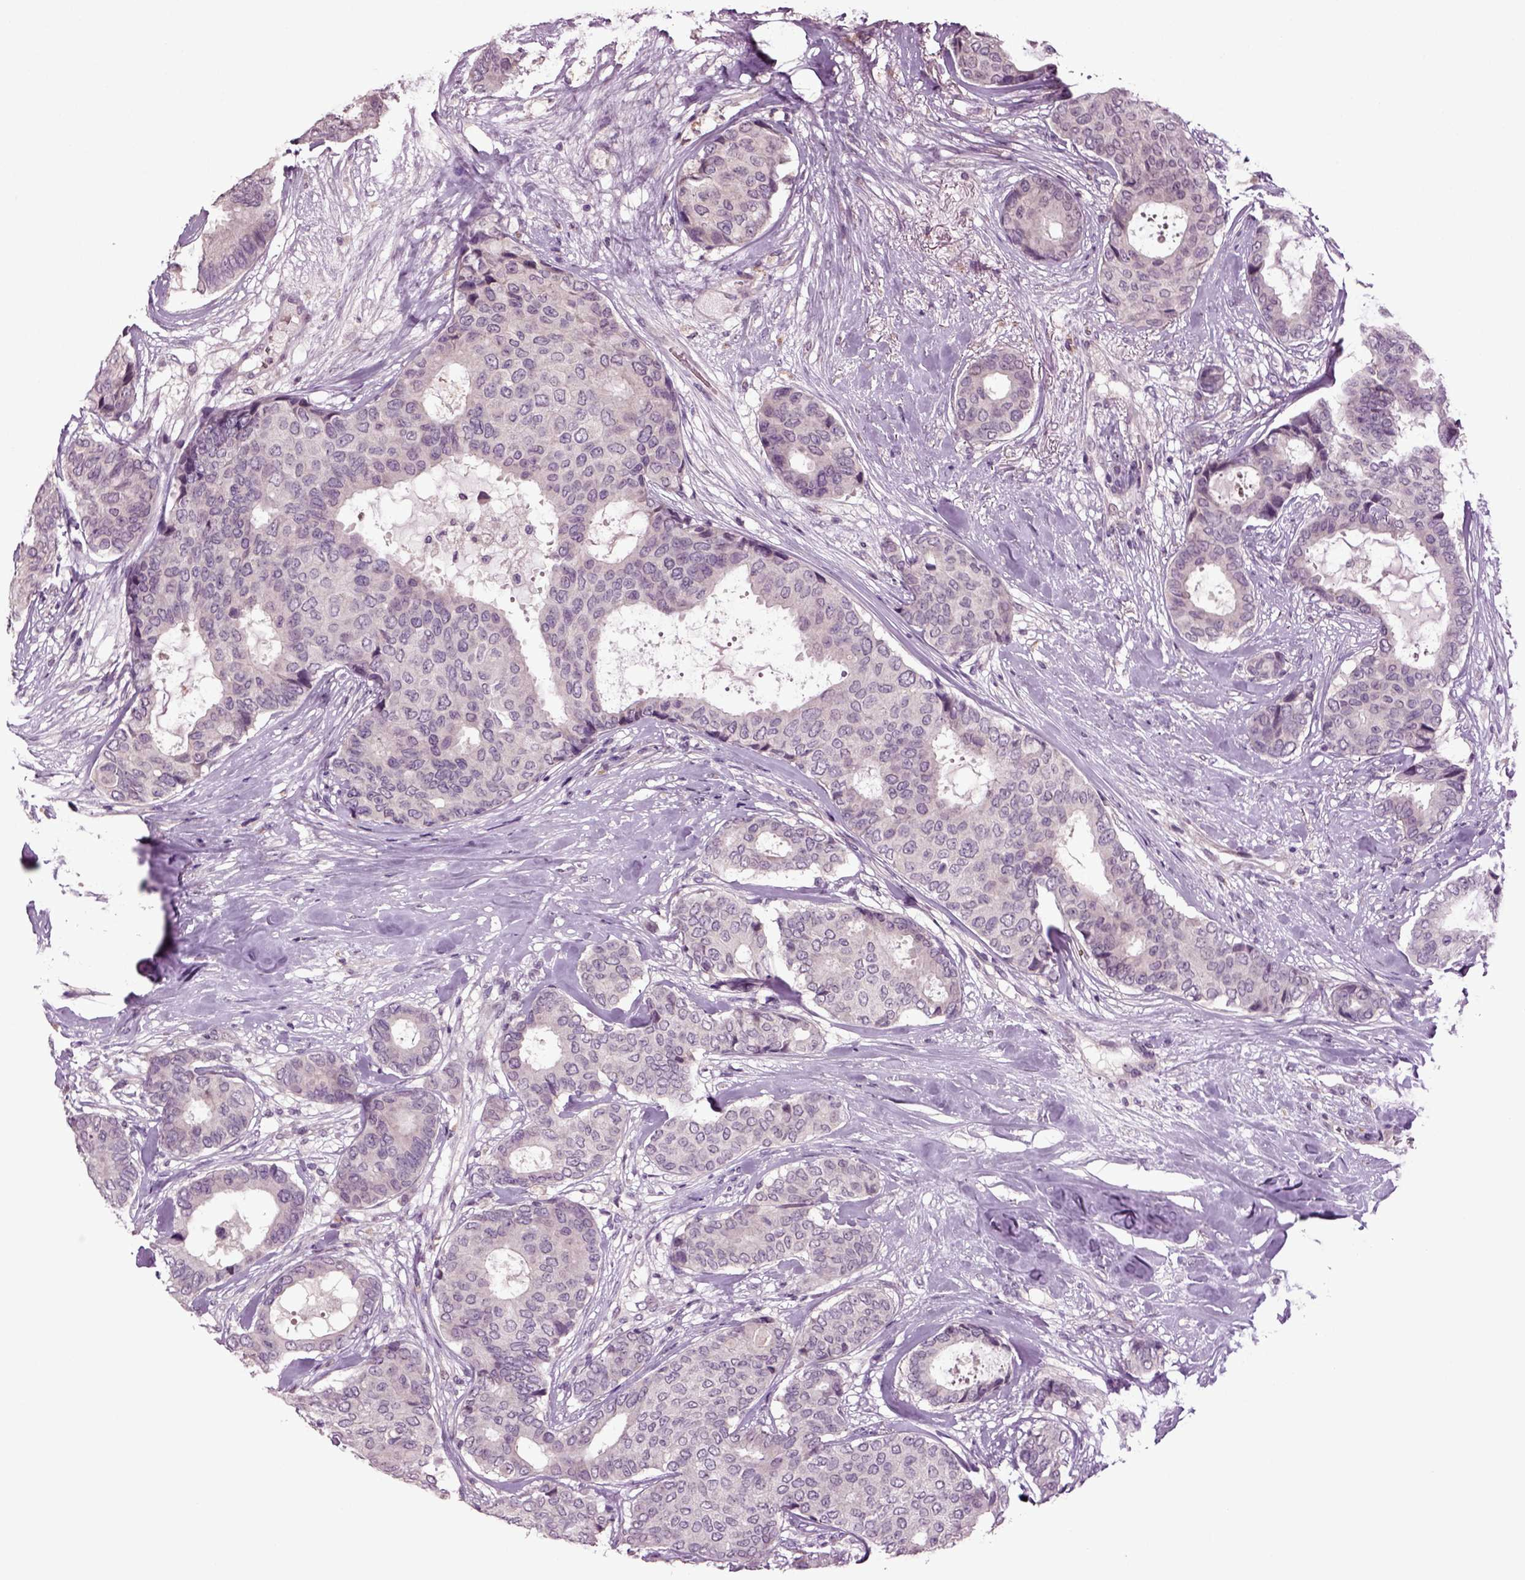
{"staining": {"intensity": "negative", "quantity": "none", "location": "none"}, "tissue": "breast cancer", "cell_type": "Tumor cells", "image_type": "cancer", "snomed": [{"axis": "morphology", "description": "Duct carcinoma"}, {"axis": "topography", "description": "Breast"}], "caption": "DAB (3,3'-diaminobenzidine) immunohistochemical staining of breast intraductal carcinoma displays no significant staining in tumor cells. (Brightfield microscopy of DAB (3,3'-diaminobenzidine) IHC at high magnification).", "gene": "SLC17A6", "patient": {"sex": "female", "age": 75}}